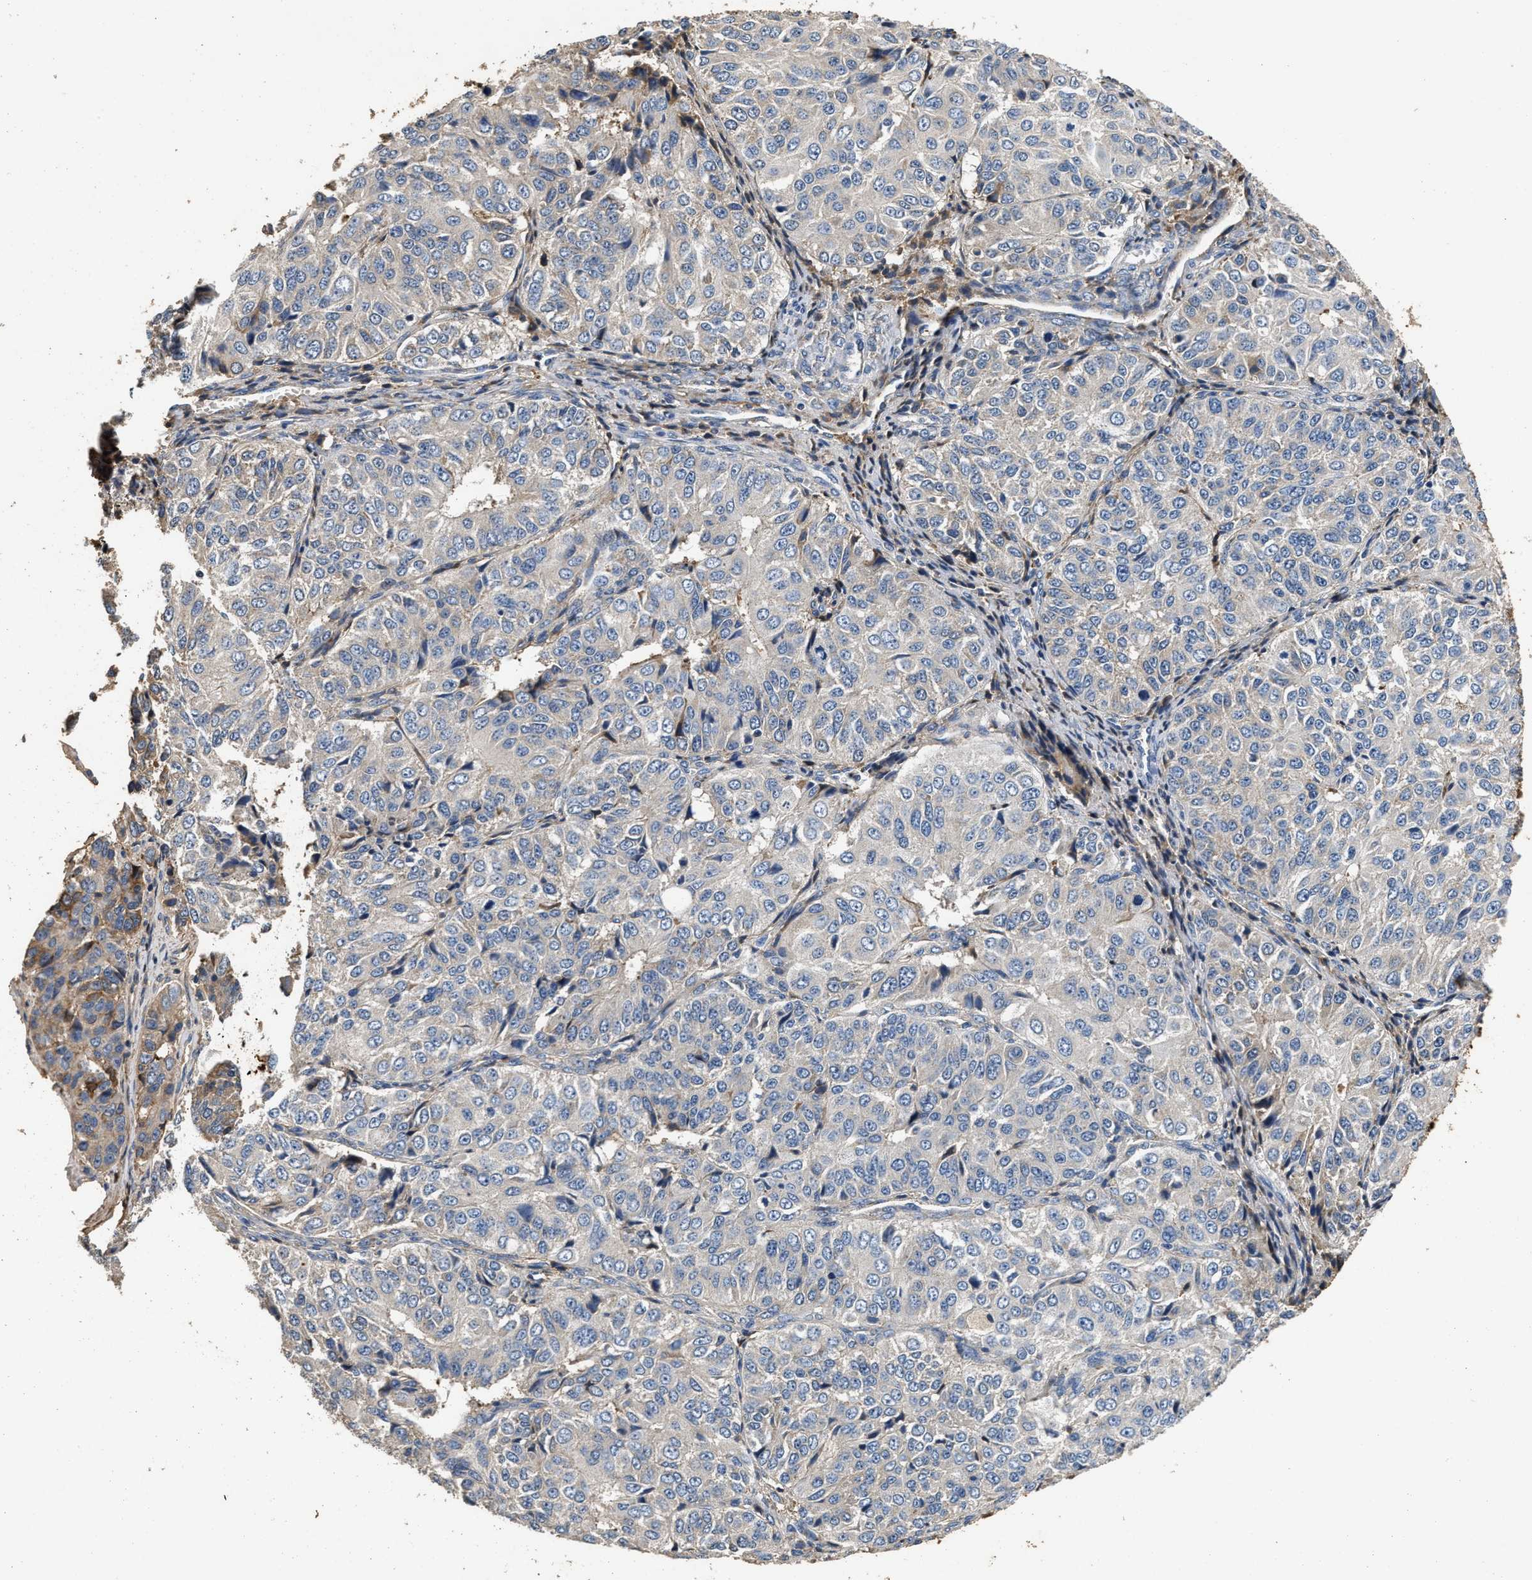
{"staining": {"intensity": "negative", "quantity": "none", "location": "none"}, "tissue": "ovarian cancer", "cell_type": "Tumor cells", "image_type": "cancer", "snomed": [{"axis": "morphology", "description": "Carcinoma, endometroid"}, {"axis": "topography", "description": "Ovary"}], "caption": "This is an immunohistochemistry (IHC) photomicrograph of ovarian cancer. There is no staining in tumor cells.", "gene": "C3", "patient": {"sex": "female", "age": 51}}